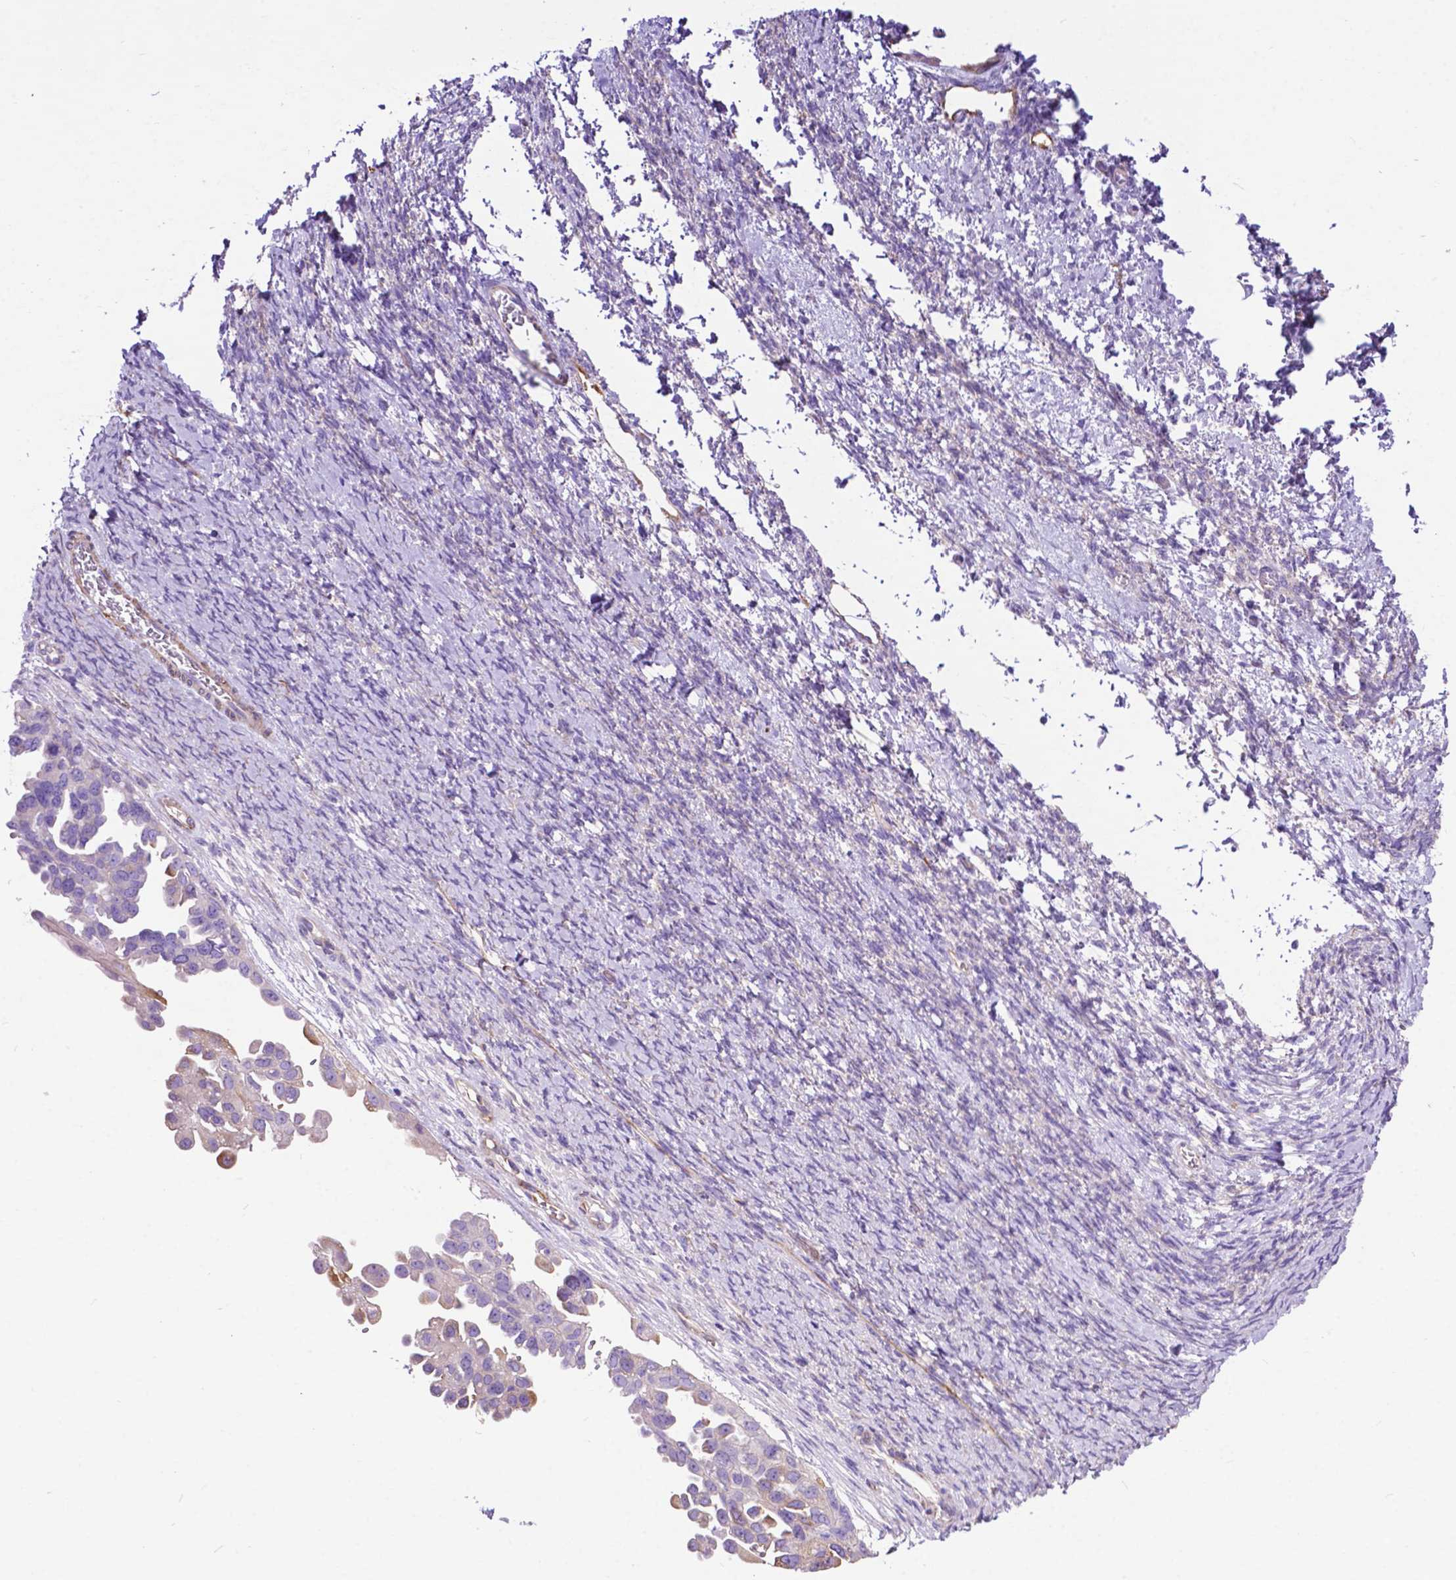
{"staining": {"intensity": "negative", "quantity": "none", "location": "none"}, "tissue": "ovarian cancer", "cell_type": "Tumor cells", "image_type": "cancer", "snomed": [{"axis": "morphology", "description": "Cystadenocarcinoma, serous, NOS"}, {"axis": "topography", "description": "Ovary"}], "caption": "A high-resolution histopathology image shows immunohistochemistry (IHC) staining of serous cystadenocarcinoma (ovarian), which demonstrates no significant positivity in tumor cells.", "gene": "PCDHA12", "patient": {"sex": "female", "age": 53}}